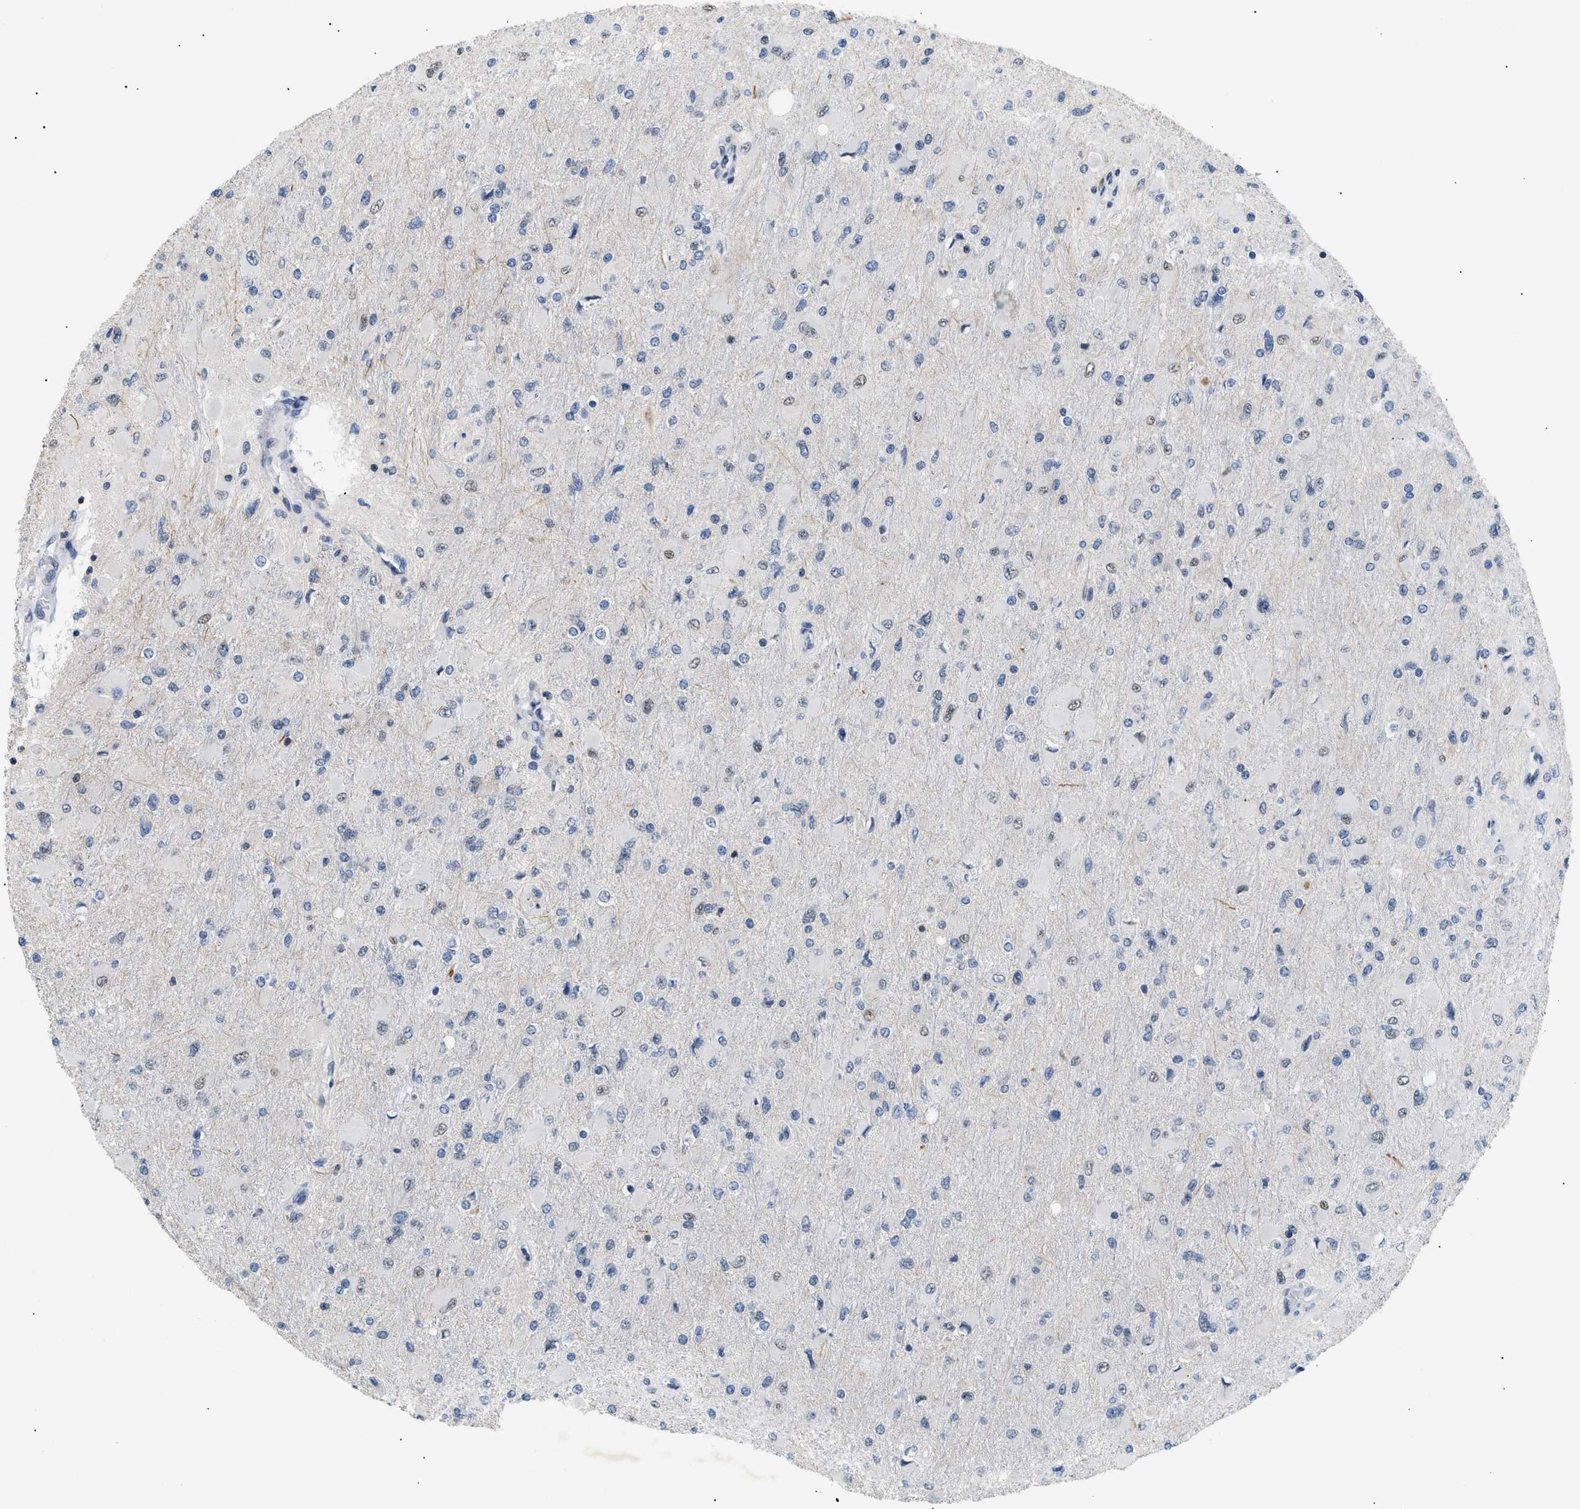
{"staining": {"intensity": "weak", "quantity": "<25%", "location": "nuclear"}, "tissue": "glioma", "cell_type": "Tumor cells", "image_type": "cancer", "snomed": [{"axis": "morphology", "description": "Glioma, malignant, High grade"}, {"axis": "topography", "description": "Cerebral cortex"}], "caption": "A histopathology image of human glioma is negative for staining in tumor cells. (DAB IHC visualized using brightfield microscopy, high magnification).", "gene": "KCNC3", "patient": {"sex": "female", "age": 36}}